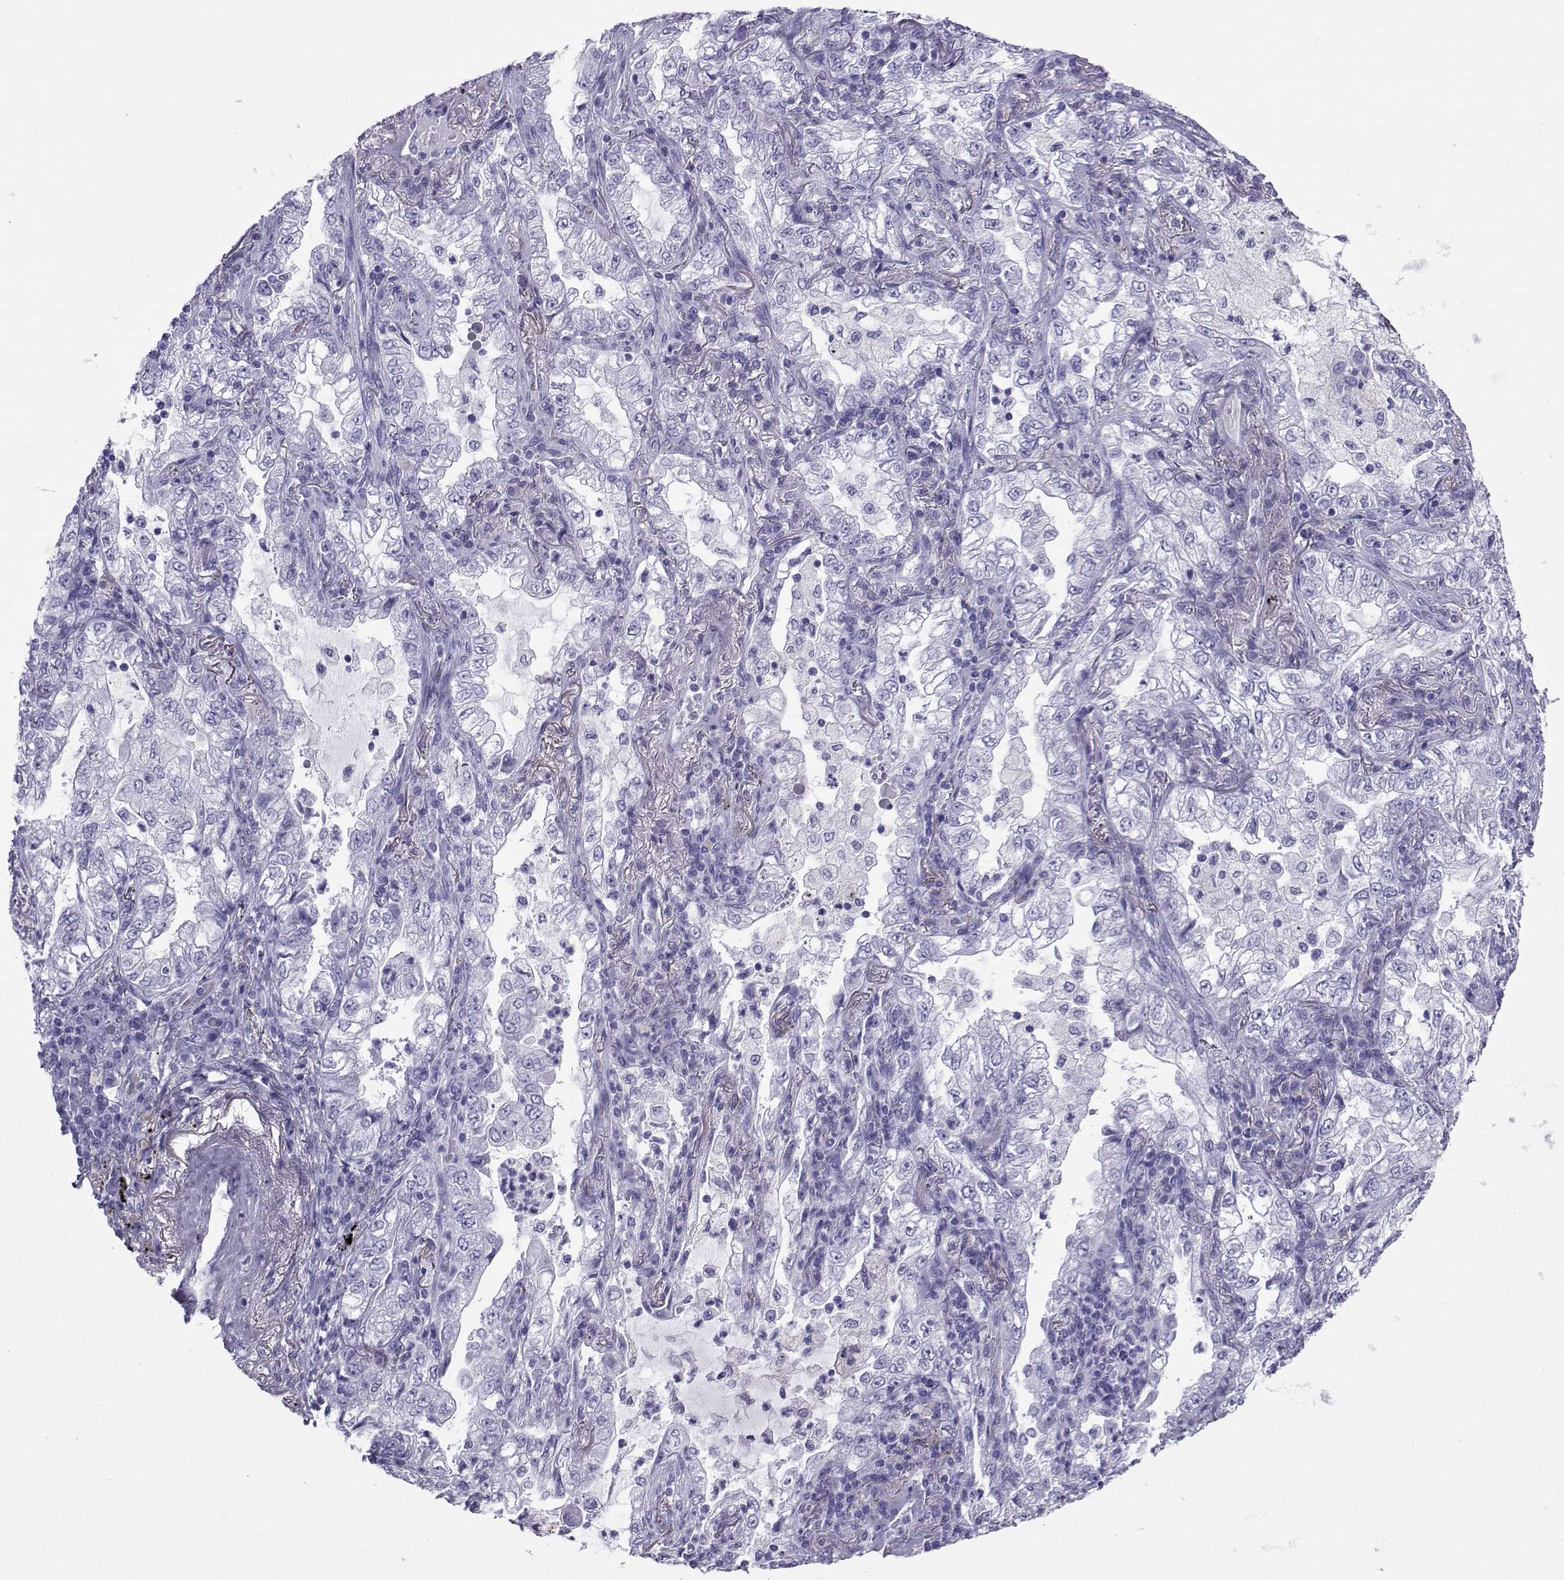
{"staining": {"intensity": "negative", "quantity": "none", "location": "none"}, "tissue": "lung cancer", "cell_type": "Tumor cells", "image_type": "cancer", "snomed": [{"axis": "morphology", "description": "Adenocarcinoma, NOS"}, {"axis": "topography", "description": "Lung"}], "caption": "This is an immunohistochemistry image of lung cancer. There is no staining in tumor cells.", "gene": "LORICRIN", "patient": {"sex": "female", "age": 73}}